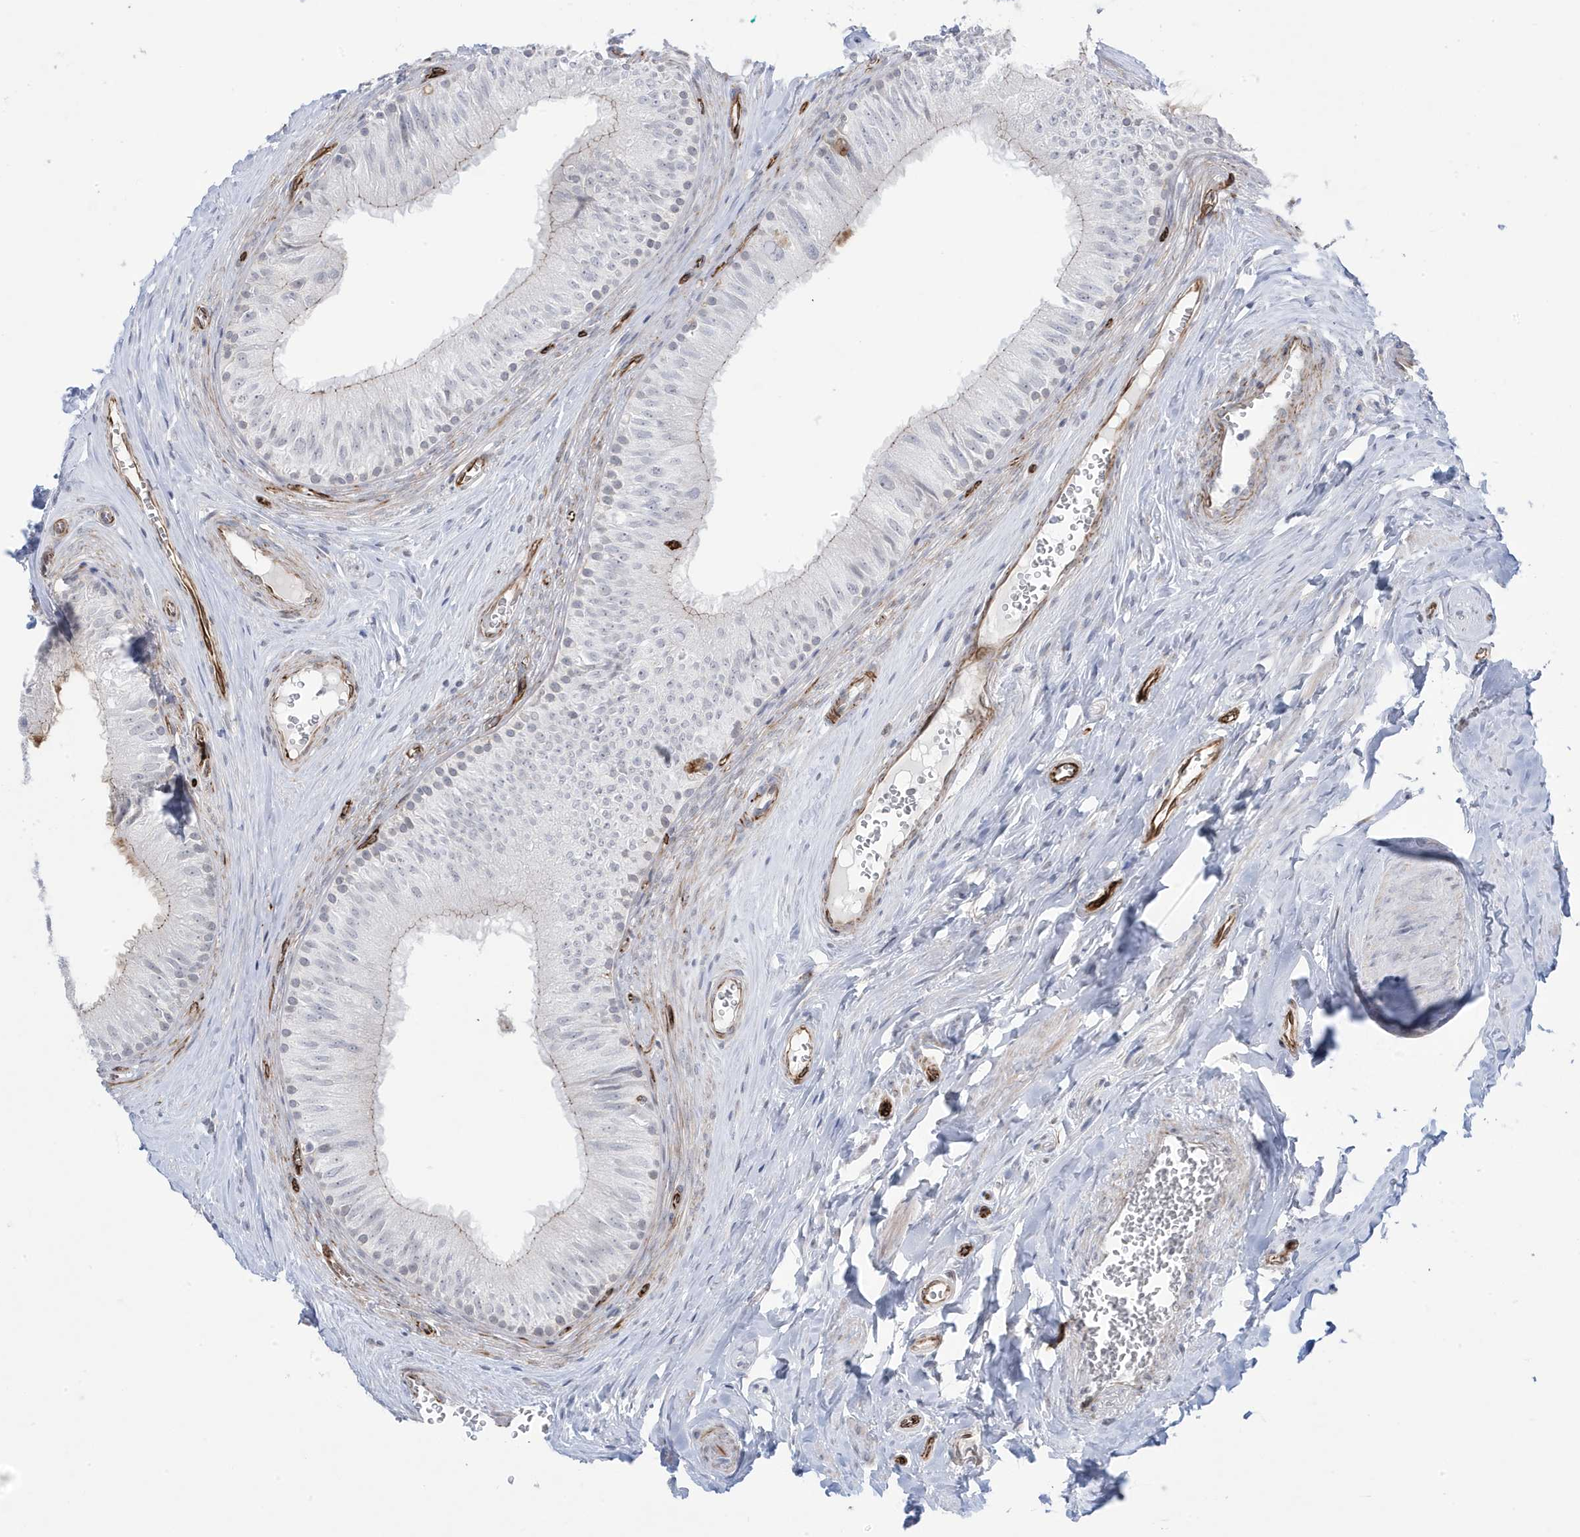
{"staining": {"intensity": "negative", "quantity": "none", "location": "none"}, "tissue": "epididymis", "cell_type": "Glandular cells", "image_type": "normal", "snomed": [{"axis": "morphology", "description": "Normal tissue, NOS"}, {"axis": "topography", "description": "Epididymis"}], "caption": "This is a image of immunohistochemistry (IHC) staining of unremarkable epididymis, which shows no positivity in glandular cells.", "gene": "ADAMTSL3", "patient": {"sex": "male", "age": 46}}